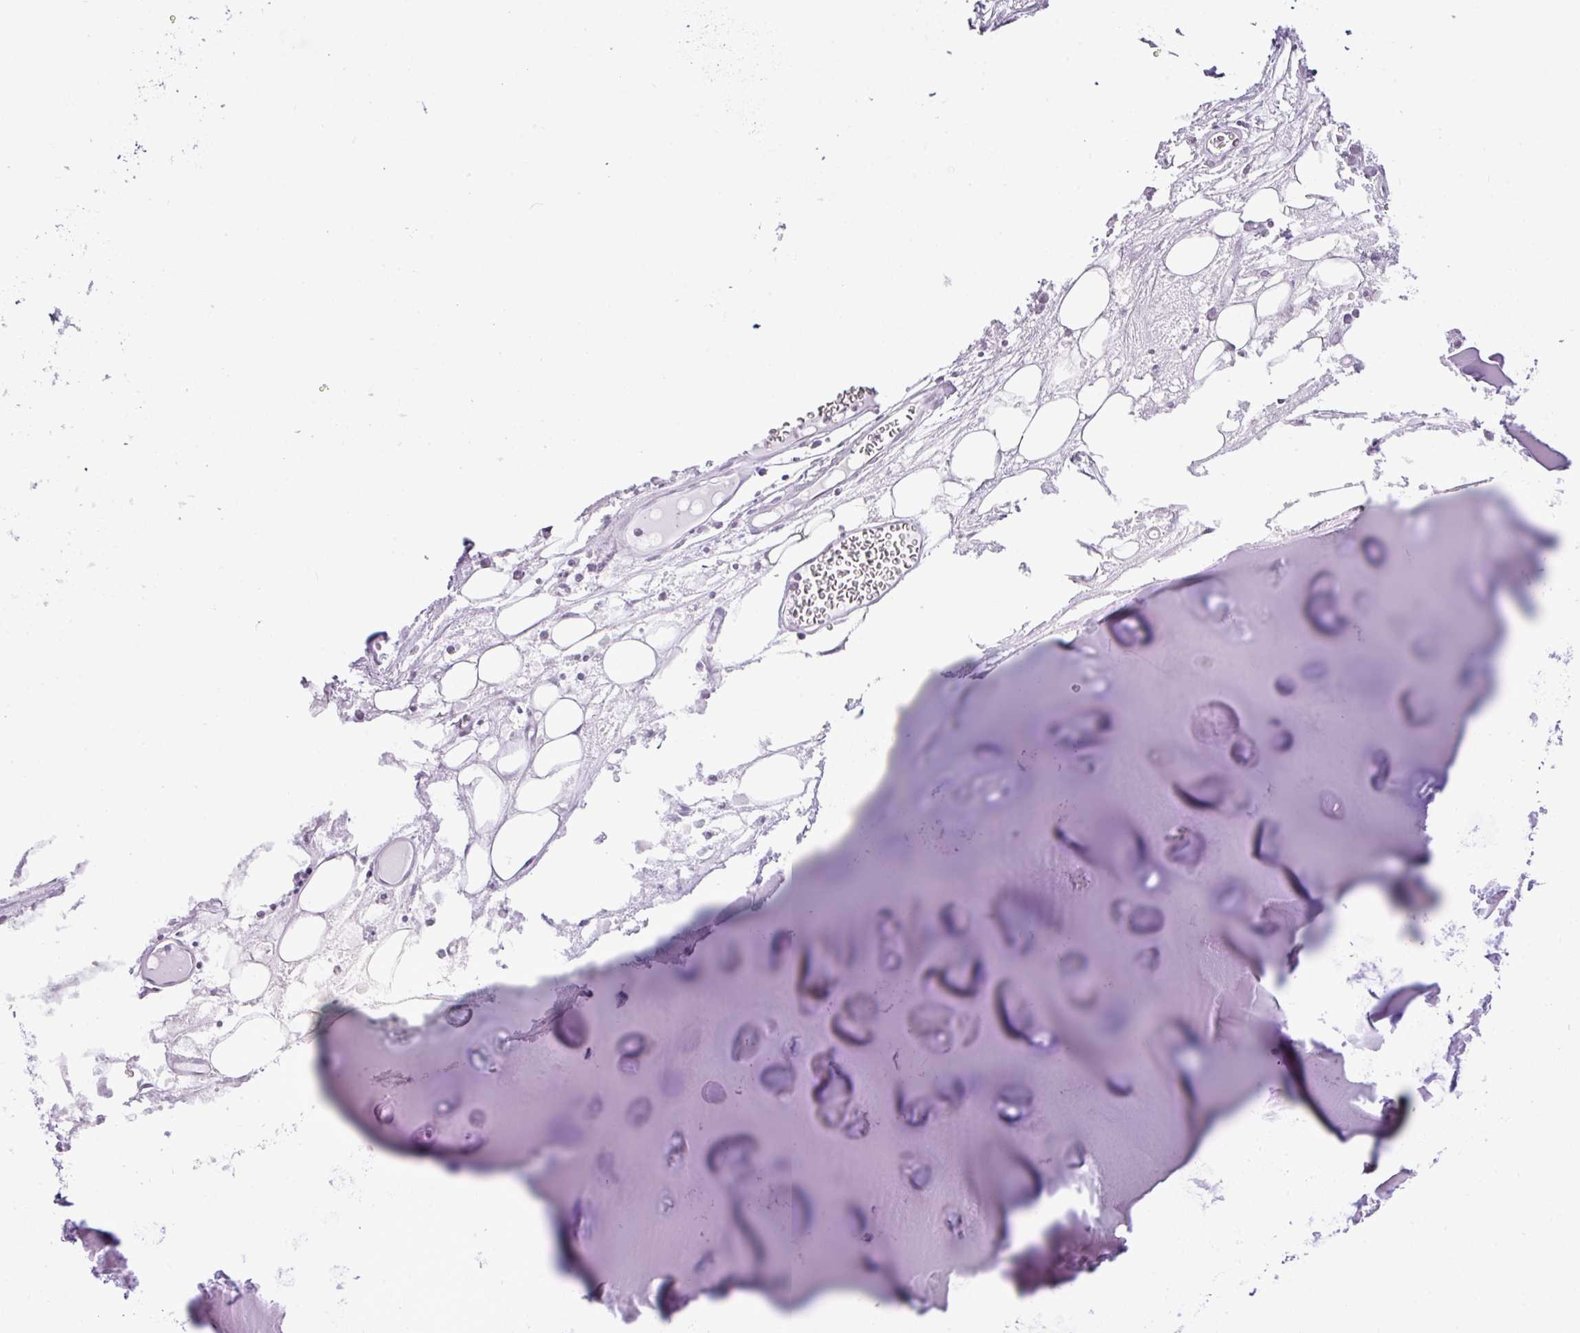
{"staining": {"intensity": "negative", "quantity": "none", "location": "none"}, "tissue": "adipose tissue", "cell_type": "Adipocytes", "image_type": "normal", "snomed": [{"axis": "morphology", "description": "Normal tissue, NOS"}, {"axis": "topography", "description": "Cartilage tissue"}], "caption": "An image of adipose tissue stained for a protein exhibits no brown staining in adipocytes.", "gene": "RGS21", "patient": {"sex": "male", "age": 57}}